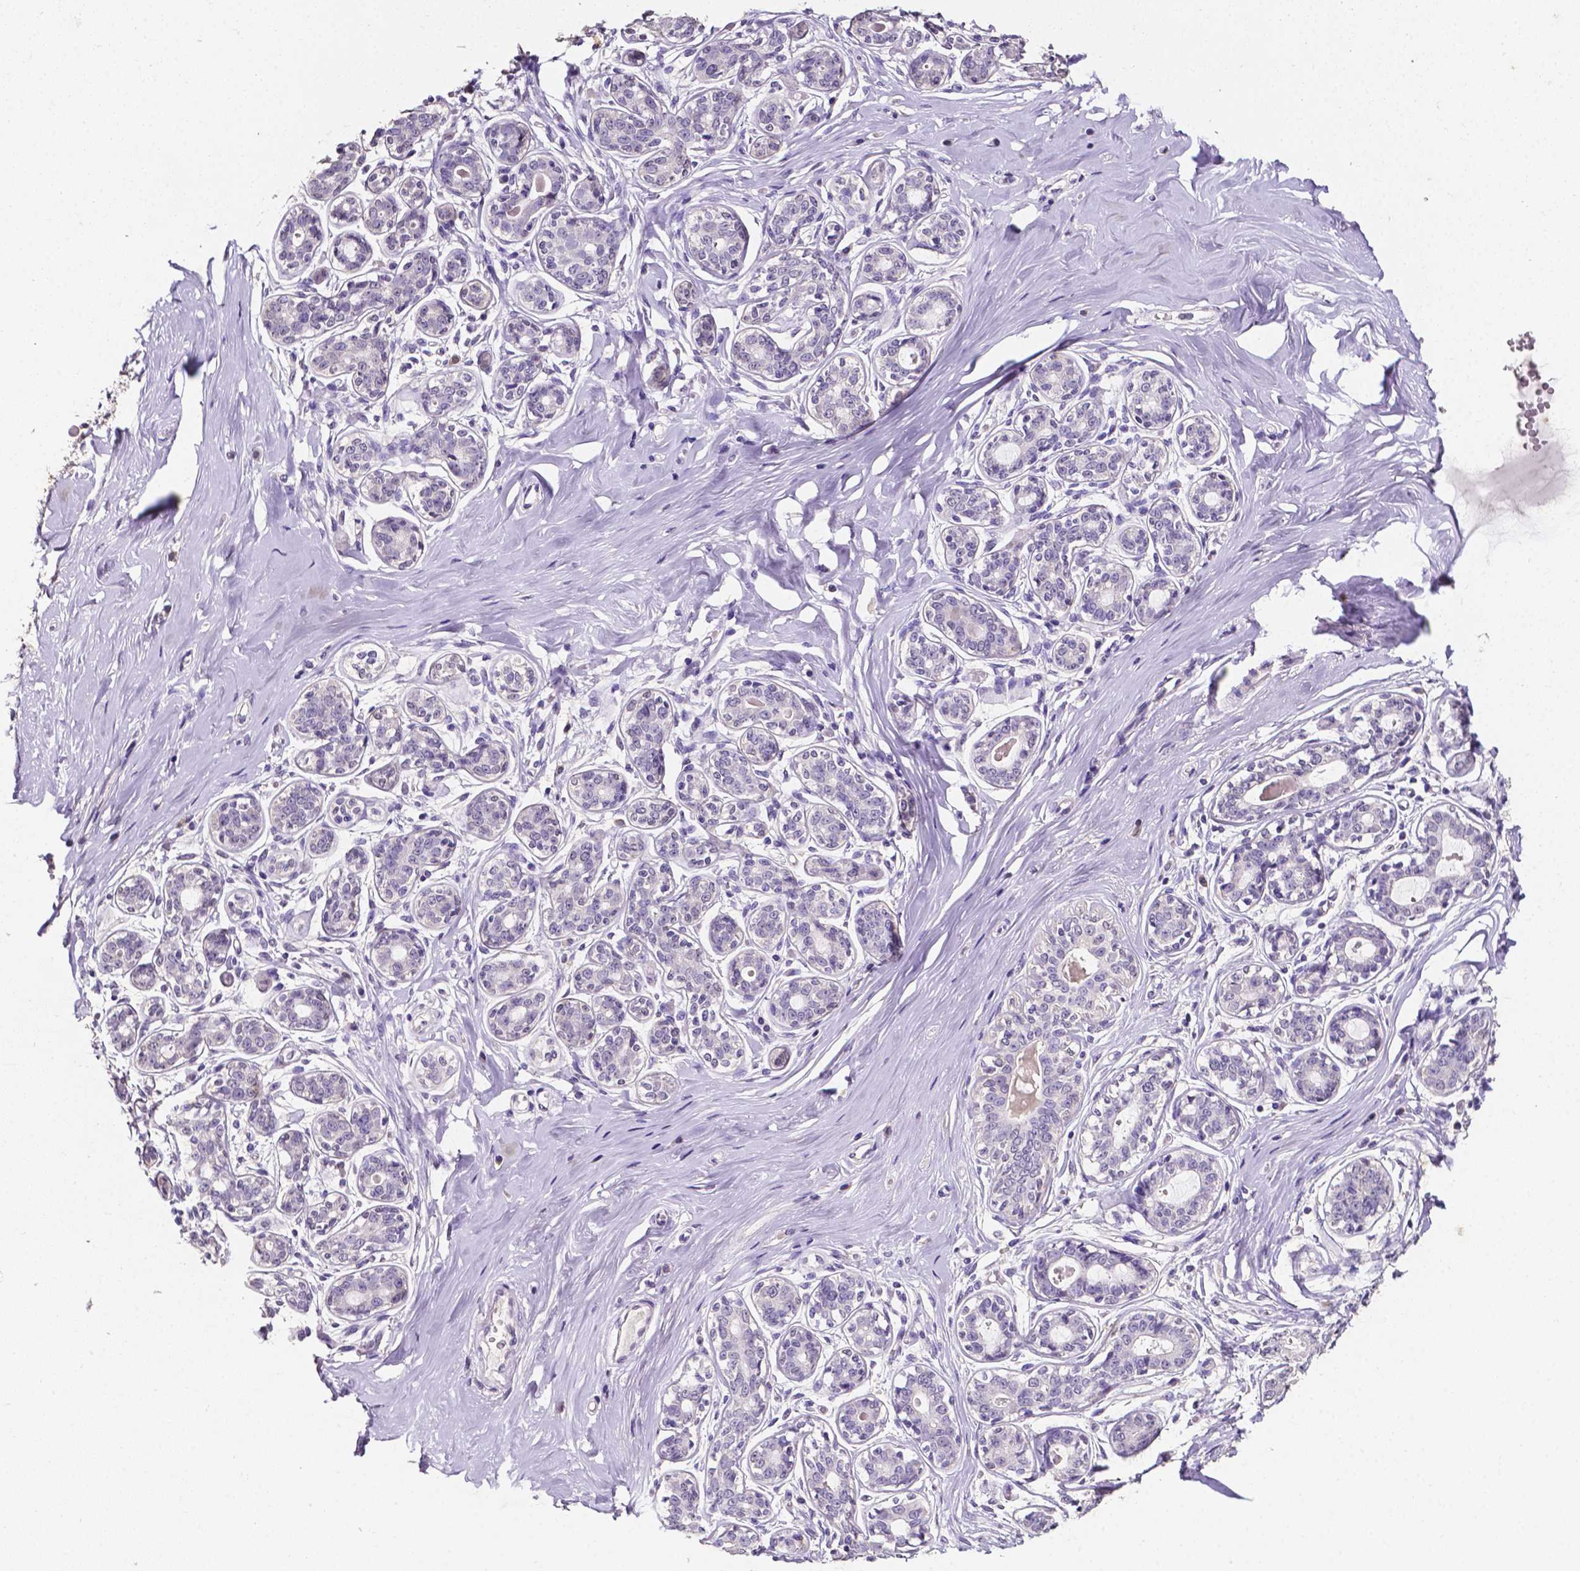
{"staining": {"intensity": "negative", "quantity": "none", "location": "none"}, "tissue": "breast", "cell_type": "Adipocytes", "image_type": "normal", "snomed": [{"axis": "morphology", "description": "Normal tissue, NOS"}, {"axis": "topography", "description": "Skin"}, {"axis": "topography", "description": "Breast"}], "caption": "The image exhibits no staining of adipocytes in unremarkable breast. Brightfield microscopy of IHC stained with DAB (brown) and hematoxylin (blue), captured at high magnification.", "gene": "PSAT1", "patient": {"sex": "female", "age": 43}}